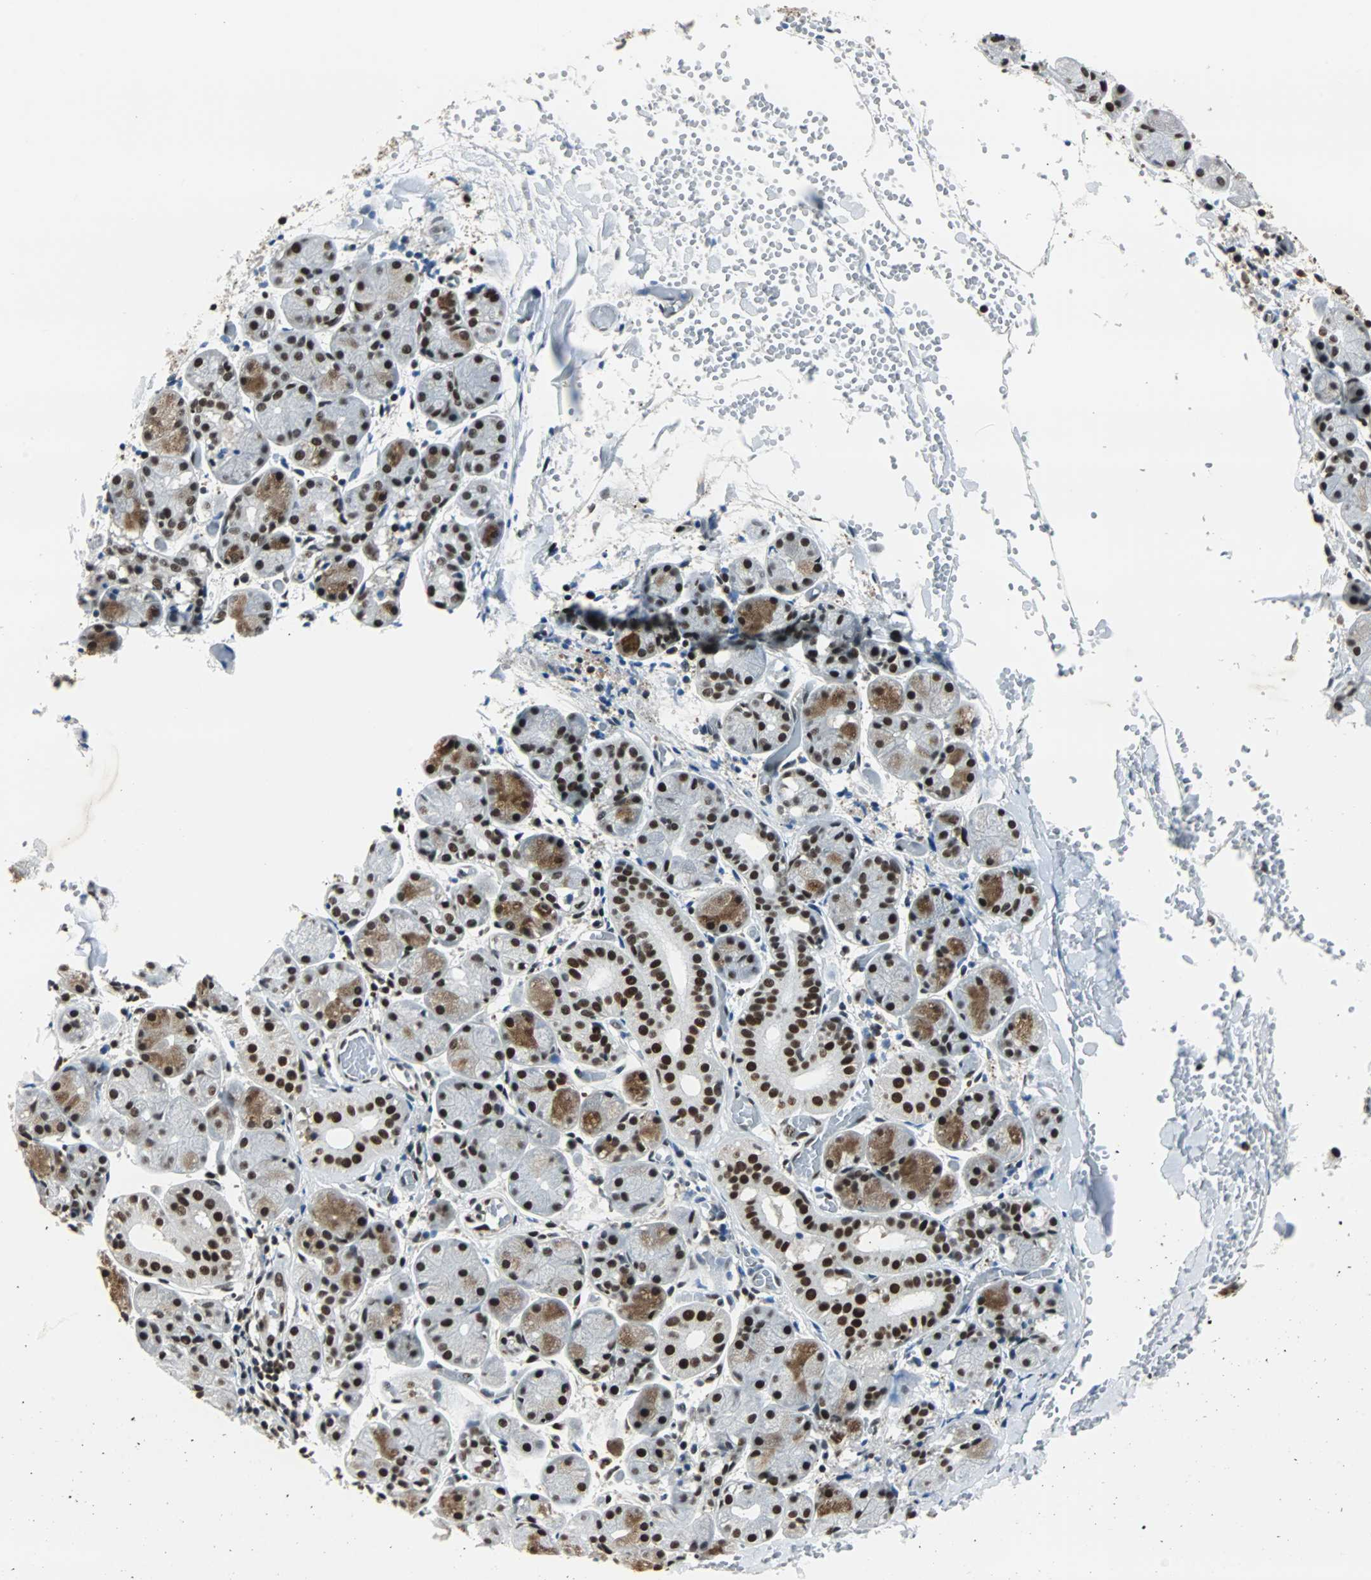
{"staining": {"intensity": "strong", "quantity": ">75%", "location": "cytoplasmic/membranous,nuclear"}, "tissue": "salivary gland", "cell_type": "Glandular cells", "image_type": "normal", "snomed": [{"axis": "morphology", "description": "Normal tissue, NOS"}, {"axis": "topography", "description": "Salivary gland"}], "caption": "Salivary gland stained for a protein (brown) exhibits strong cytoplasmic/membranous,nuclear positive expression in approximately >75% of glandular cells.", "gene": "XRCC4", "patient": {"sex": "female", "age": 24}}